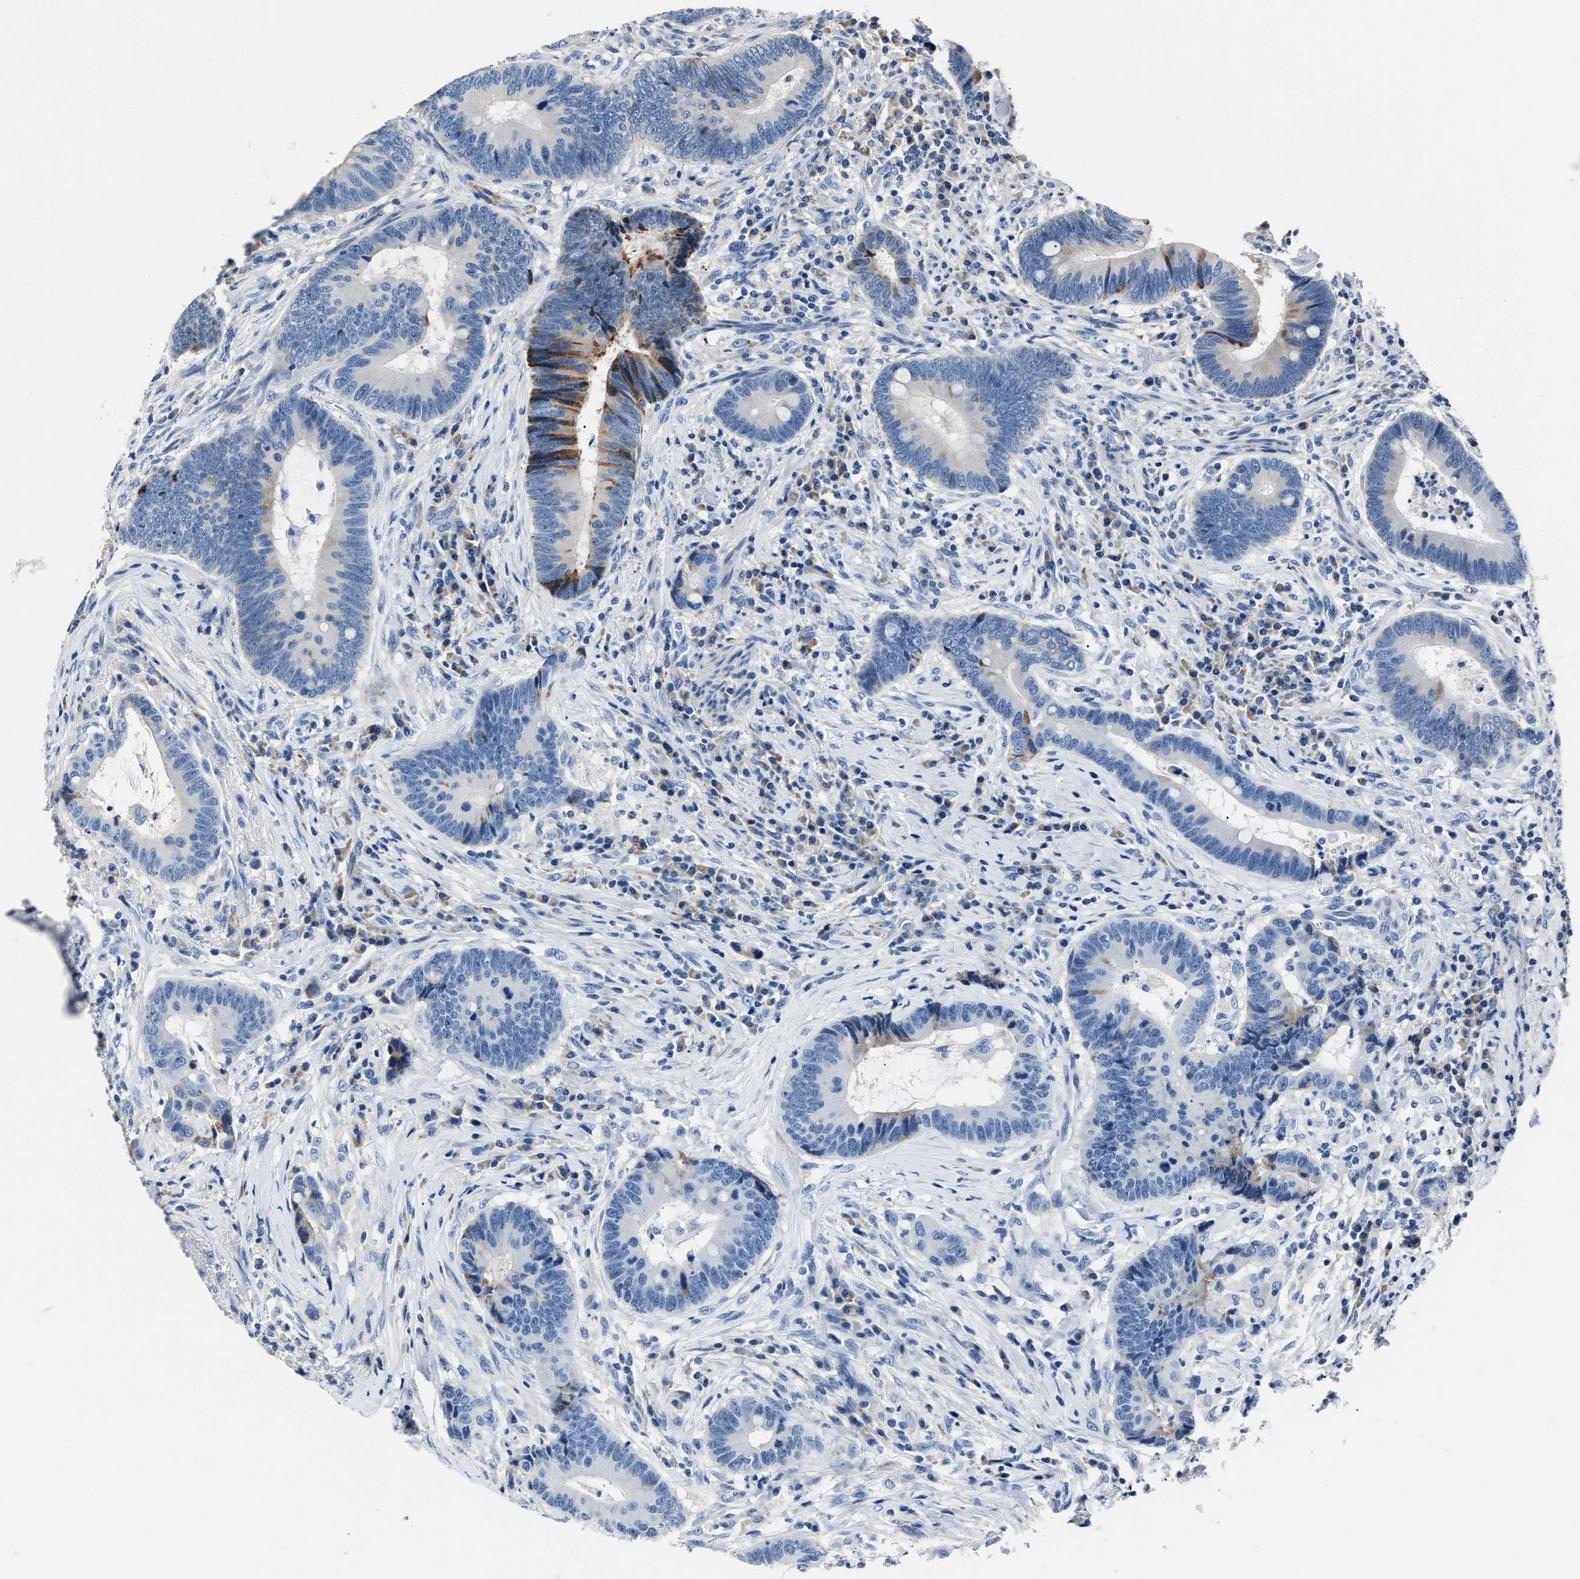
{"staining": {"intensity": "moderate", "quantity": "<25%", "location": "cytoplasmic/membranous"}, "tissue": "colorectal cancer", "cell_type": "Tumor cells", "image_type": "cancer", "snomed": [{"axis": "morphology", "description": "Adenocarcinoma, NOS"}, {"axis": "topography", "description": "Rectum"}, {"axis": "topography", "description": "Anal"}], "caption": "Immunohistochemistry staining of colorectal adenocarcinoma, which reveals low levels of moderate cytoplasmic/membranous positivity in approximately <25% of tumor cells indicating moderate cytoplasmic/membranous protein expression. The staining was performed using DAB (brown) for protein detection and nuclei were counterstained in hematoxylin (blue).", "gene": "DNAJC24", "patient": {"sex": "female", "age": 89}}